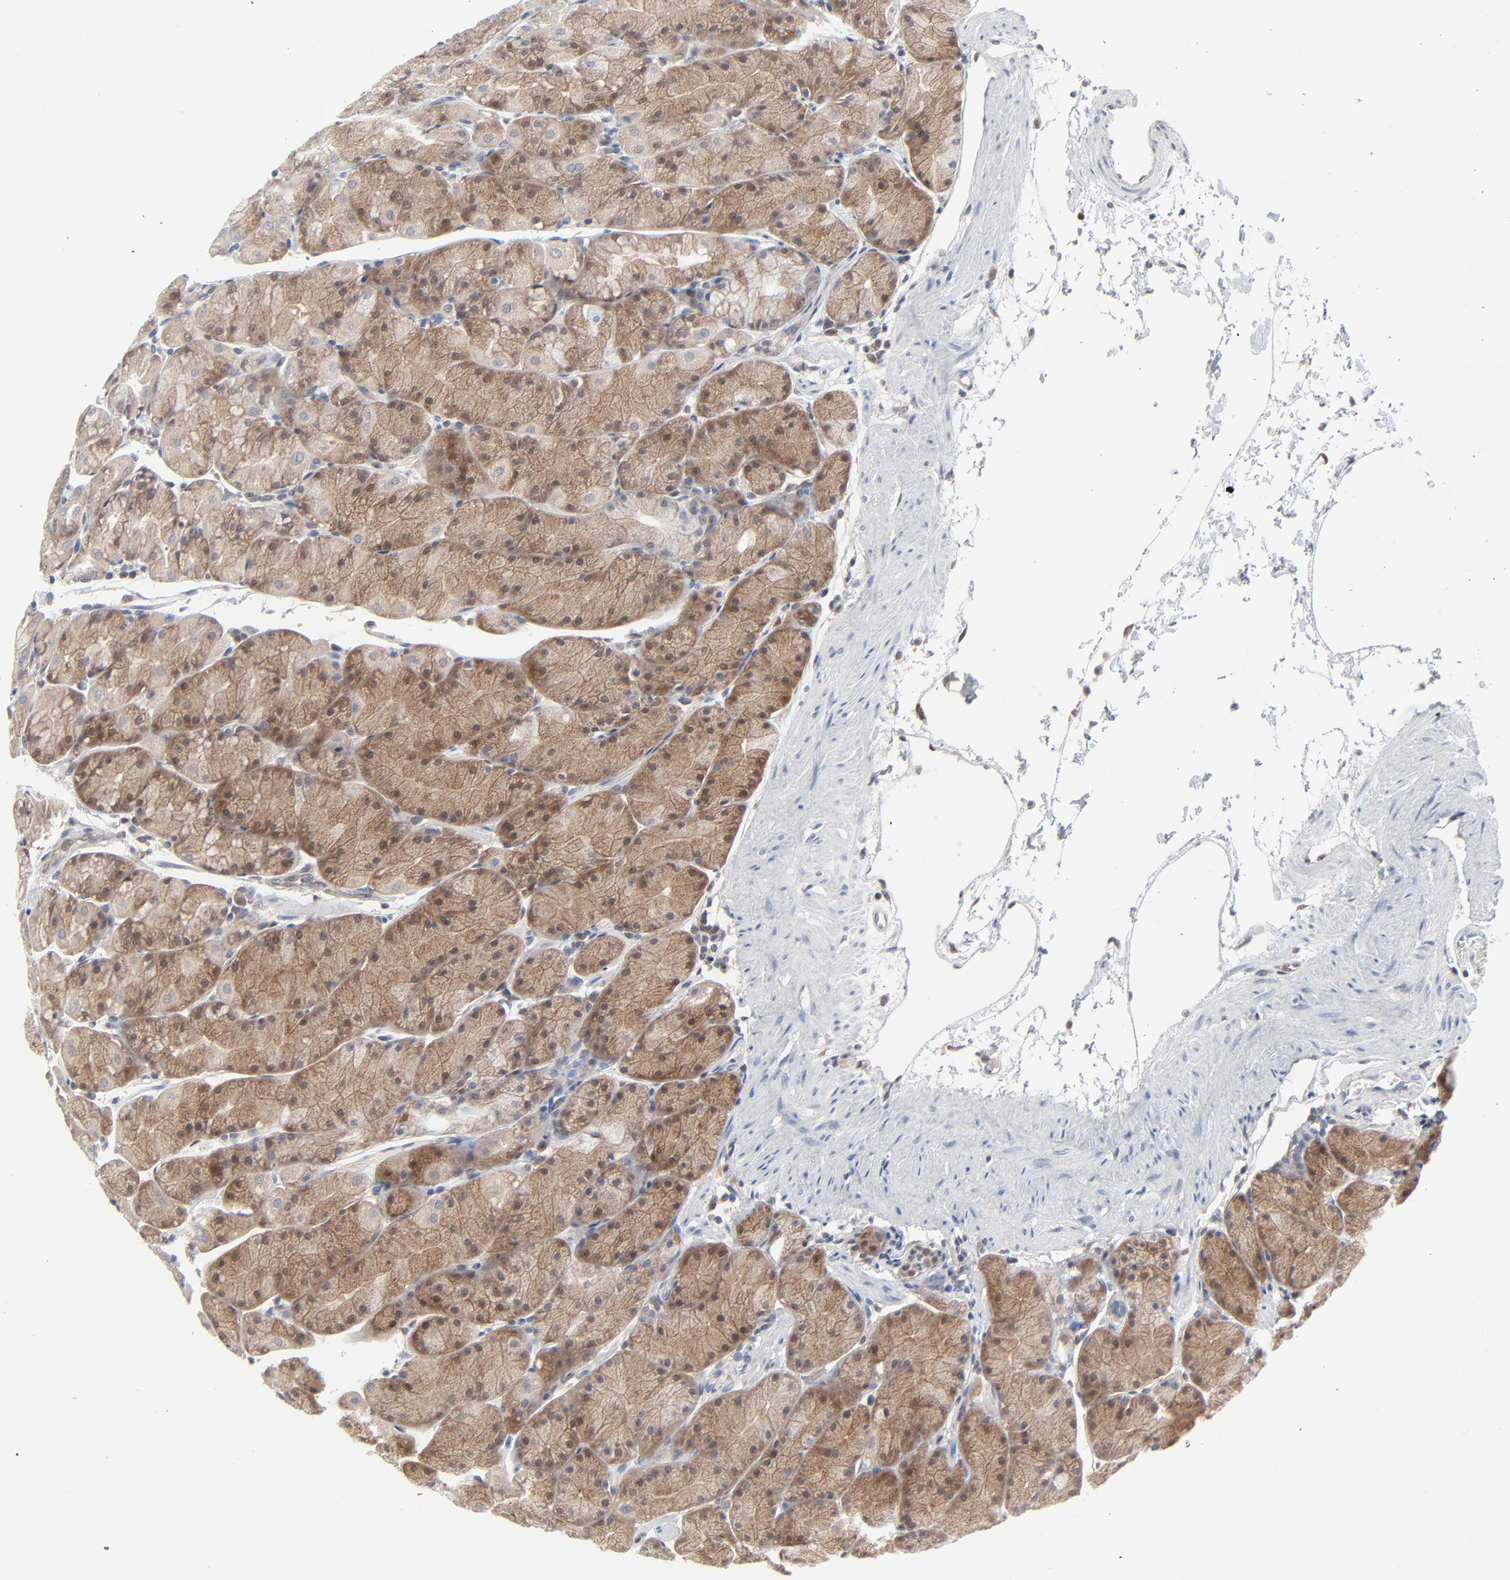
{"staining": {"intensity": "moderate", "quantity": ">75%", "location": "cytoplasmic/membranous"}, "tissue": "stomach", "cell_type": "Glandular cells", "image_type": "normal", "snomed": [{"axis": "morphology", "description": "Normal tissue, NOS"}, {"axis": "topography", "description": "Stomach, upper"}, {"axis": "topography", "description": "Stomach"}], "caption": "A micrograph showing moderate cytoplasmic/membranous positivity in about >75% of glandular cells in unremarkable stomach, as visualized by brown immunohistochemical staining.", "gene": "RPS6KB1", "patient": {"sex": "male", "age": 76}}